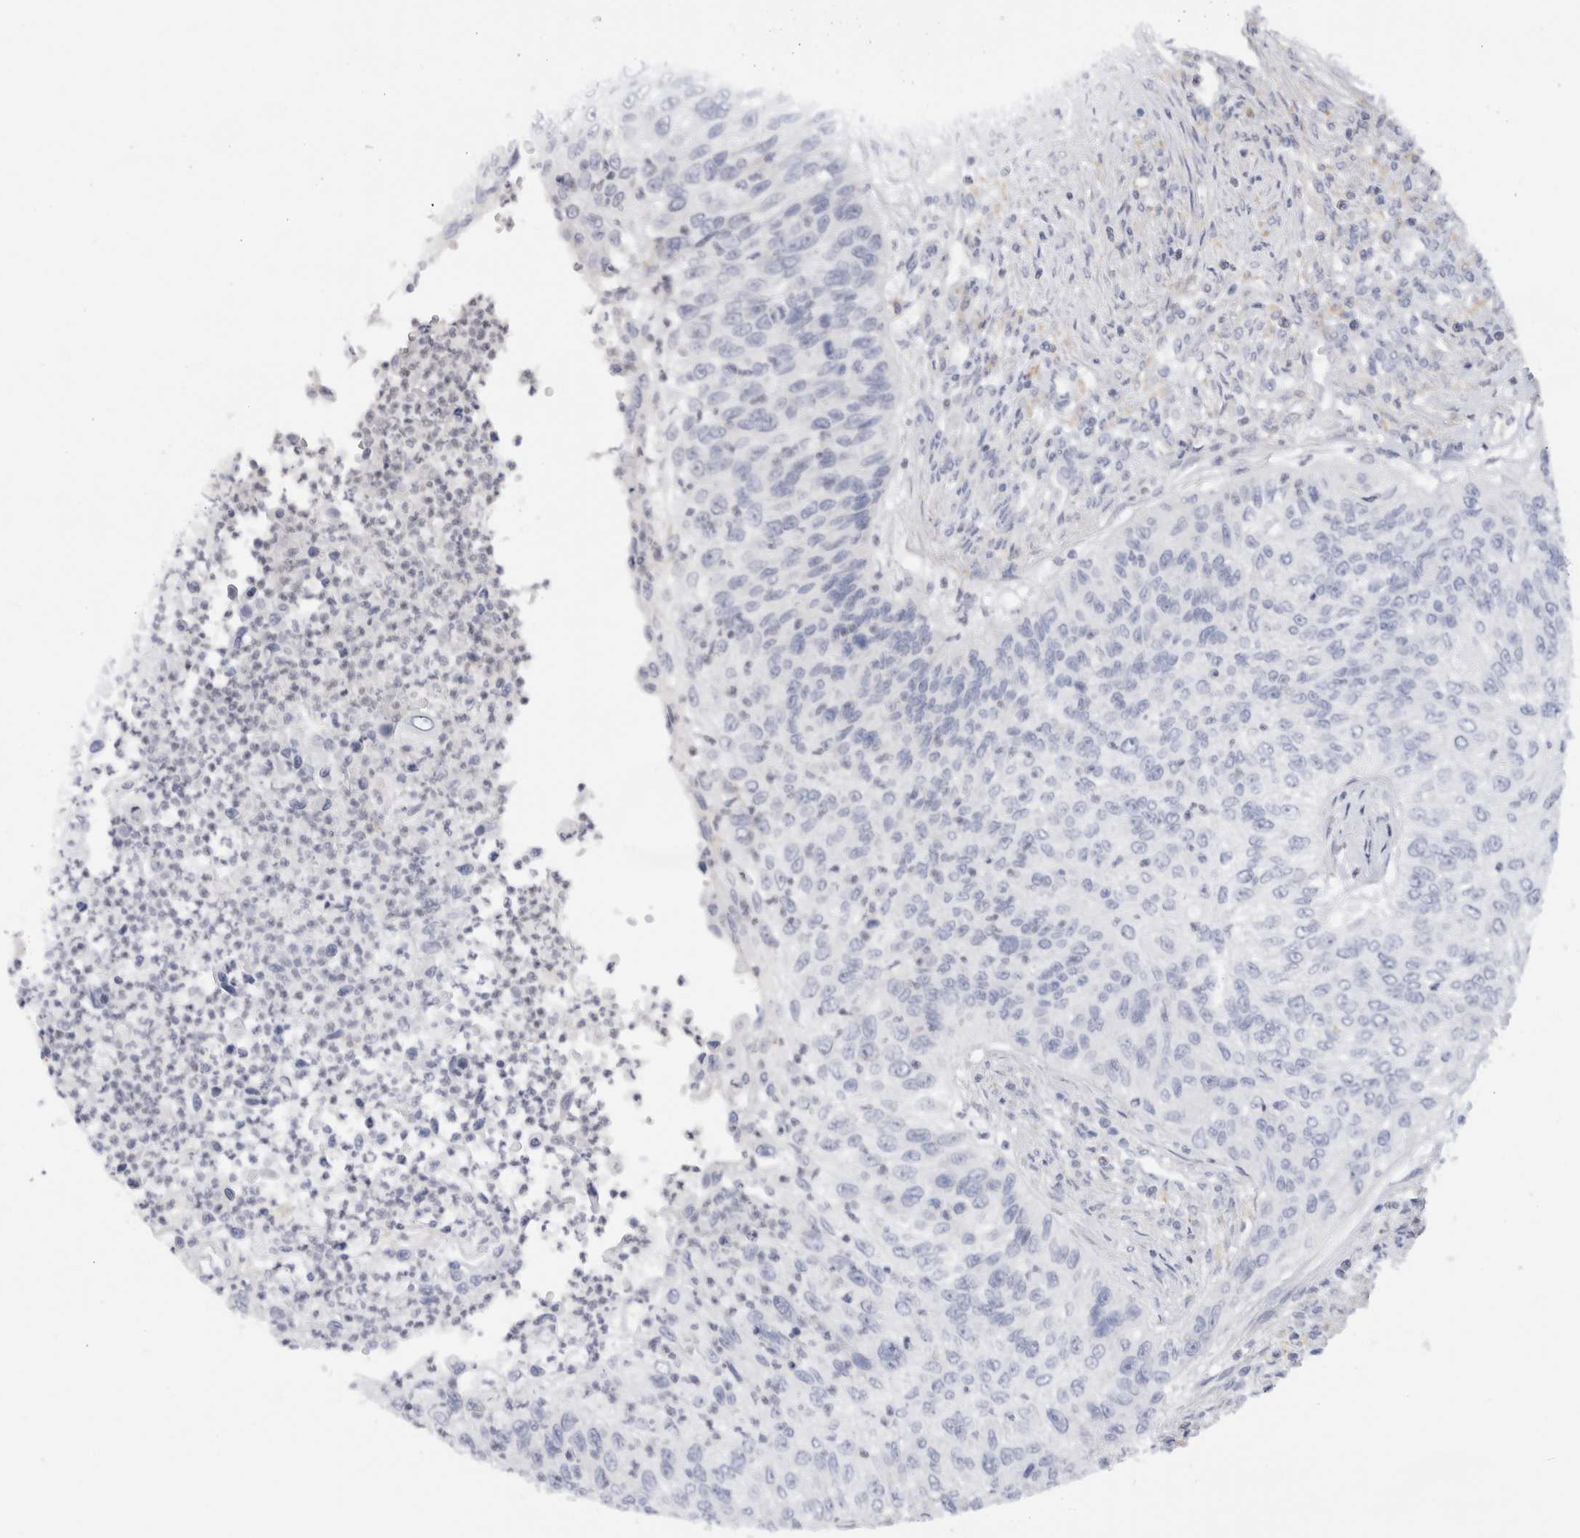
{"staining": {"intensity": "negative", "quantity": "none", "location": "none"}, "tissue": "urothelial cancer", "cell_type": "Tumor cells", "image_type": "cancer", "snomed": [{"axis": "morphology", "description": "Urothelial carcinoma, High grade"}, {"axis": "topography", "description": "Urinary bladder"}], "caption": "There is no significant positivity in tumor cells of urothelial carcinoma (high-grade).", "gene": "ADAM30", "patient": {"sex": "female", "age": 60}}